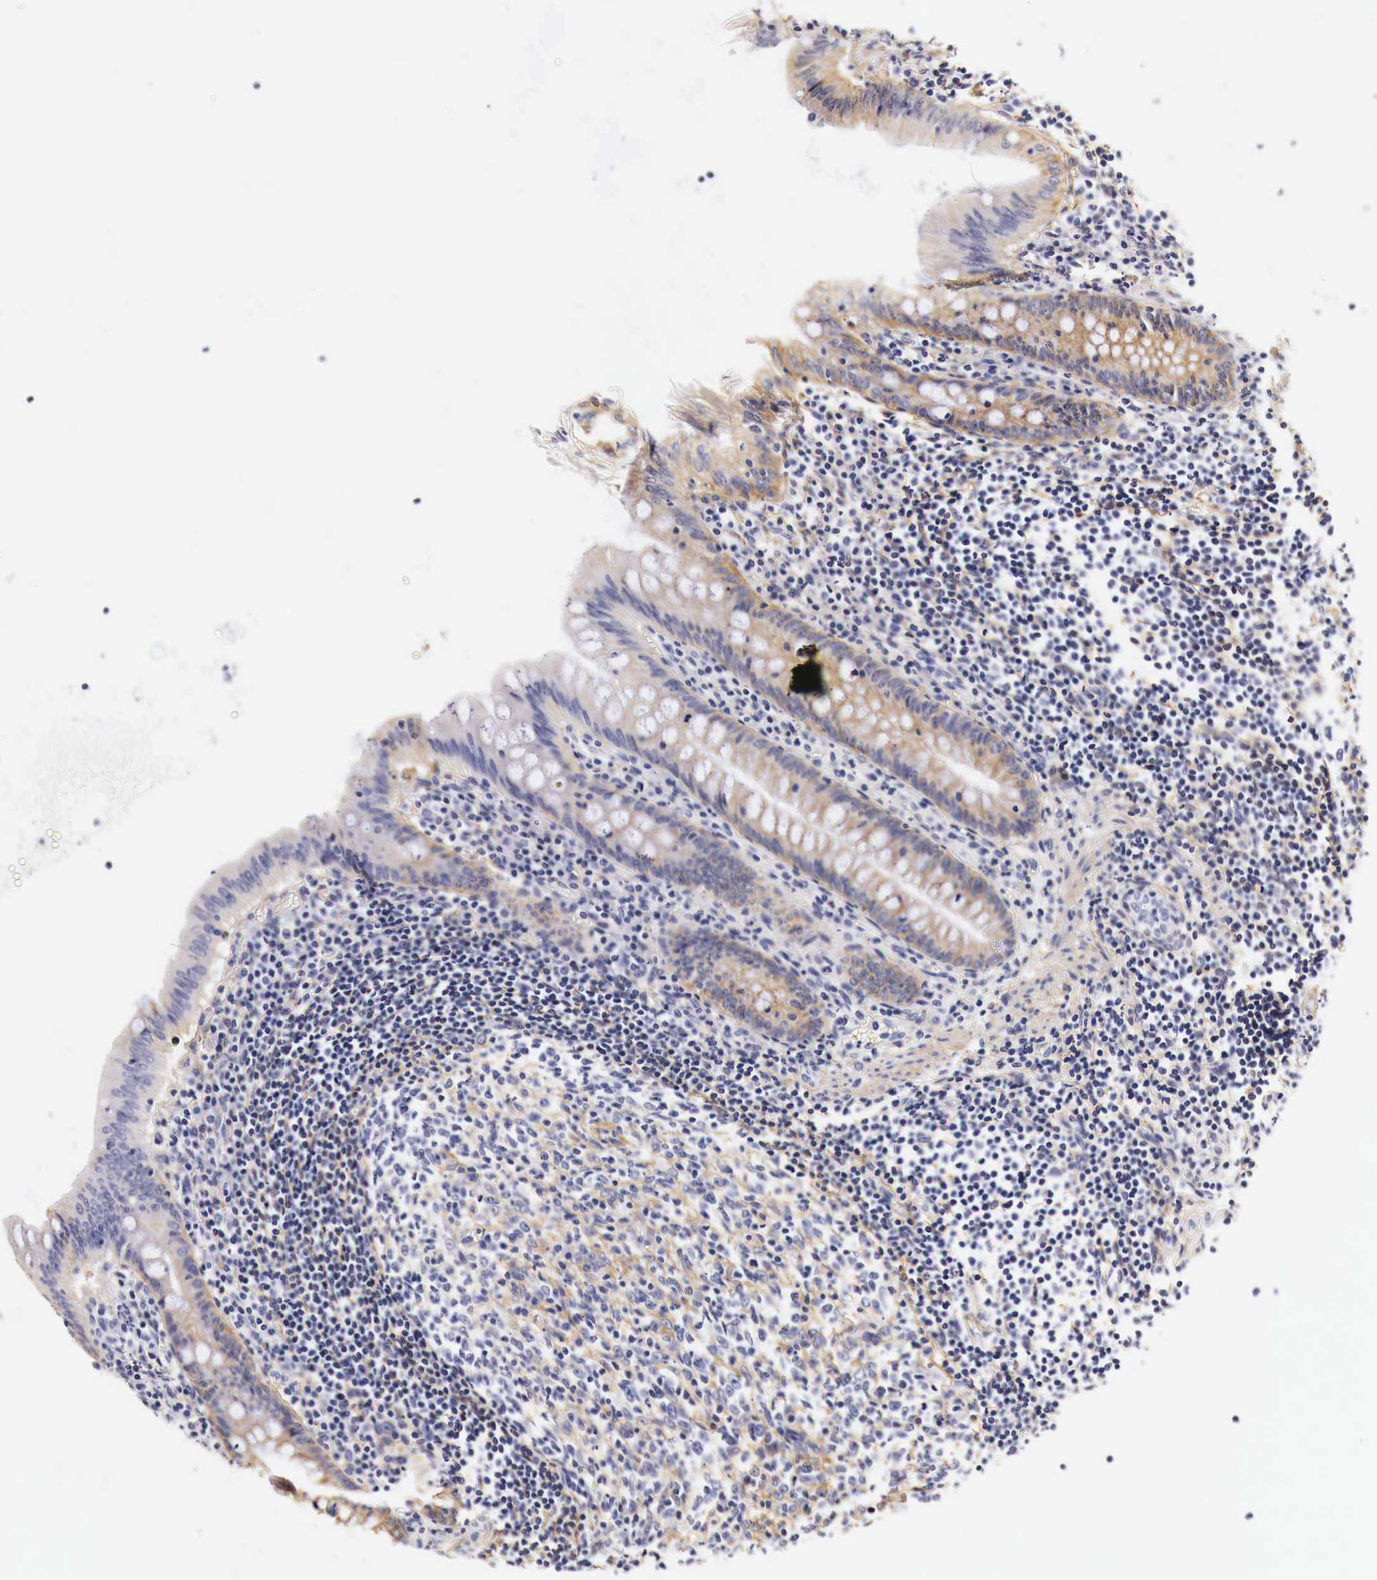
{"staining": {"intensity": "weak", "quantity": ">75%", "location": "cytoplasmic/membranous"}, "tissue": "appendix", "cell_type": "Glandular cells", "image_type": "normal", "snomed": [{"axis": "morphology", "description": "Normal tissue, NOS"}, {"axis": "topography", "description": "Appendix"}], "caption": "Unremarkable appendix shows weak cytoplasmic/membranous positivity in approximately >75% of glandular cells (Stains: DAB in brown, nuclei in blue, Microscopy: brightfield microscopy at high magnification)..", "gene": "EGFR", "patient": {"sex": "female", "age": 34}}